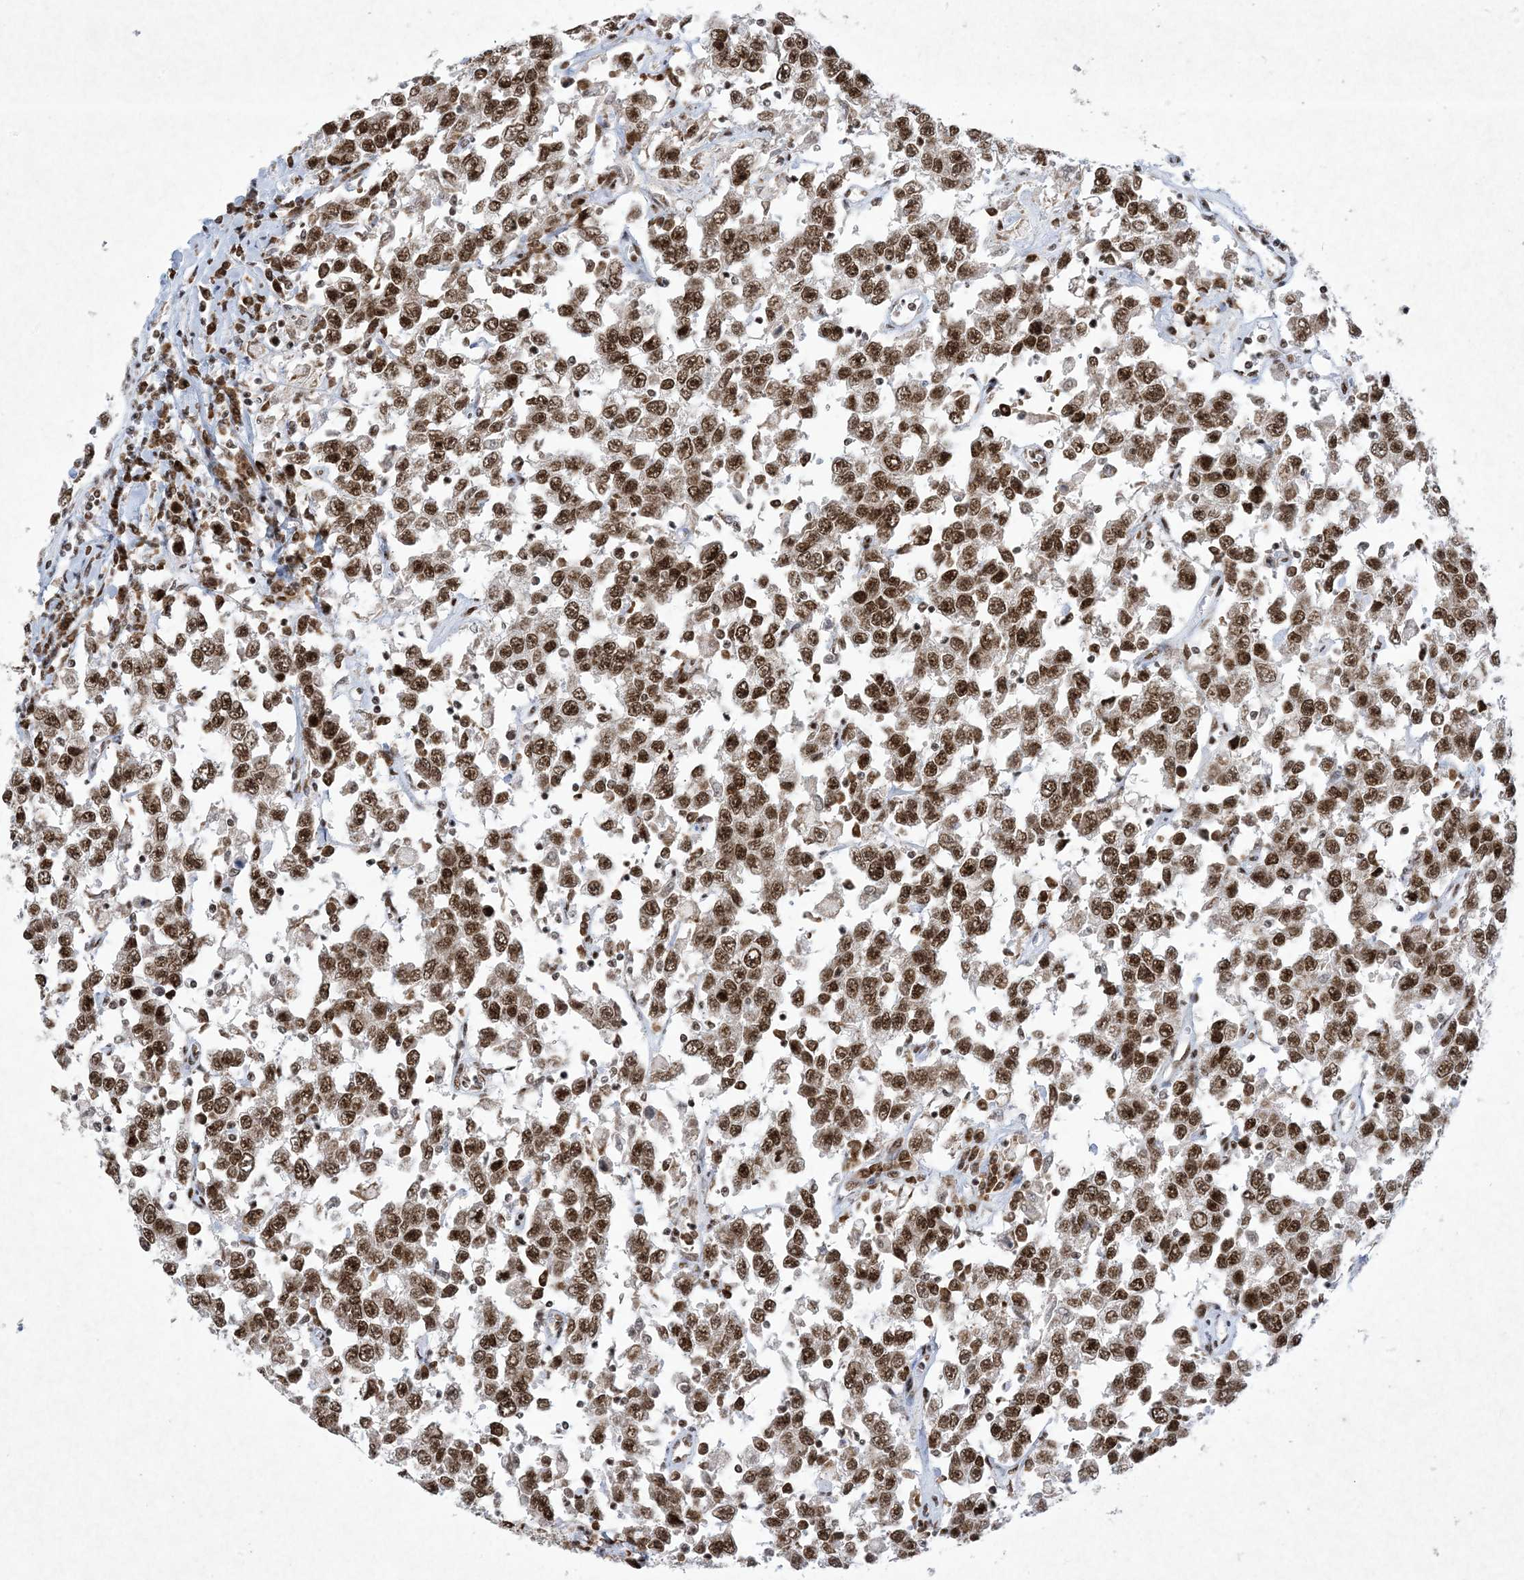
{"staining": {"intensity": "strong", "quantity": ">75%", "location": "nuclear"}, "tissue": "testis cancer", "cell_type": "Tumor cells", "image_type": "cancer", "snomed": [{"axis": "morphology", "description": "Seminoma, NOS"}, {"axis": "topography", "description": "Testis"}], "caption": "The photomicrograph demonstrates staining of testis cancer (seminoma), revealing strong nuclear protein expression (brown color) within tumor cells.", "gene": "PKNOX2", "patient": {"sex": "male", "age": 41}}